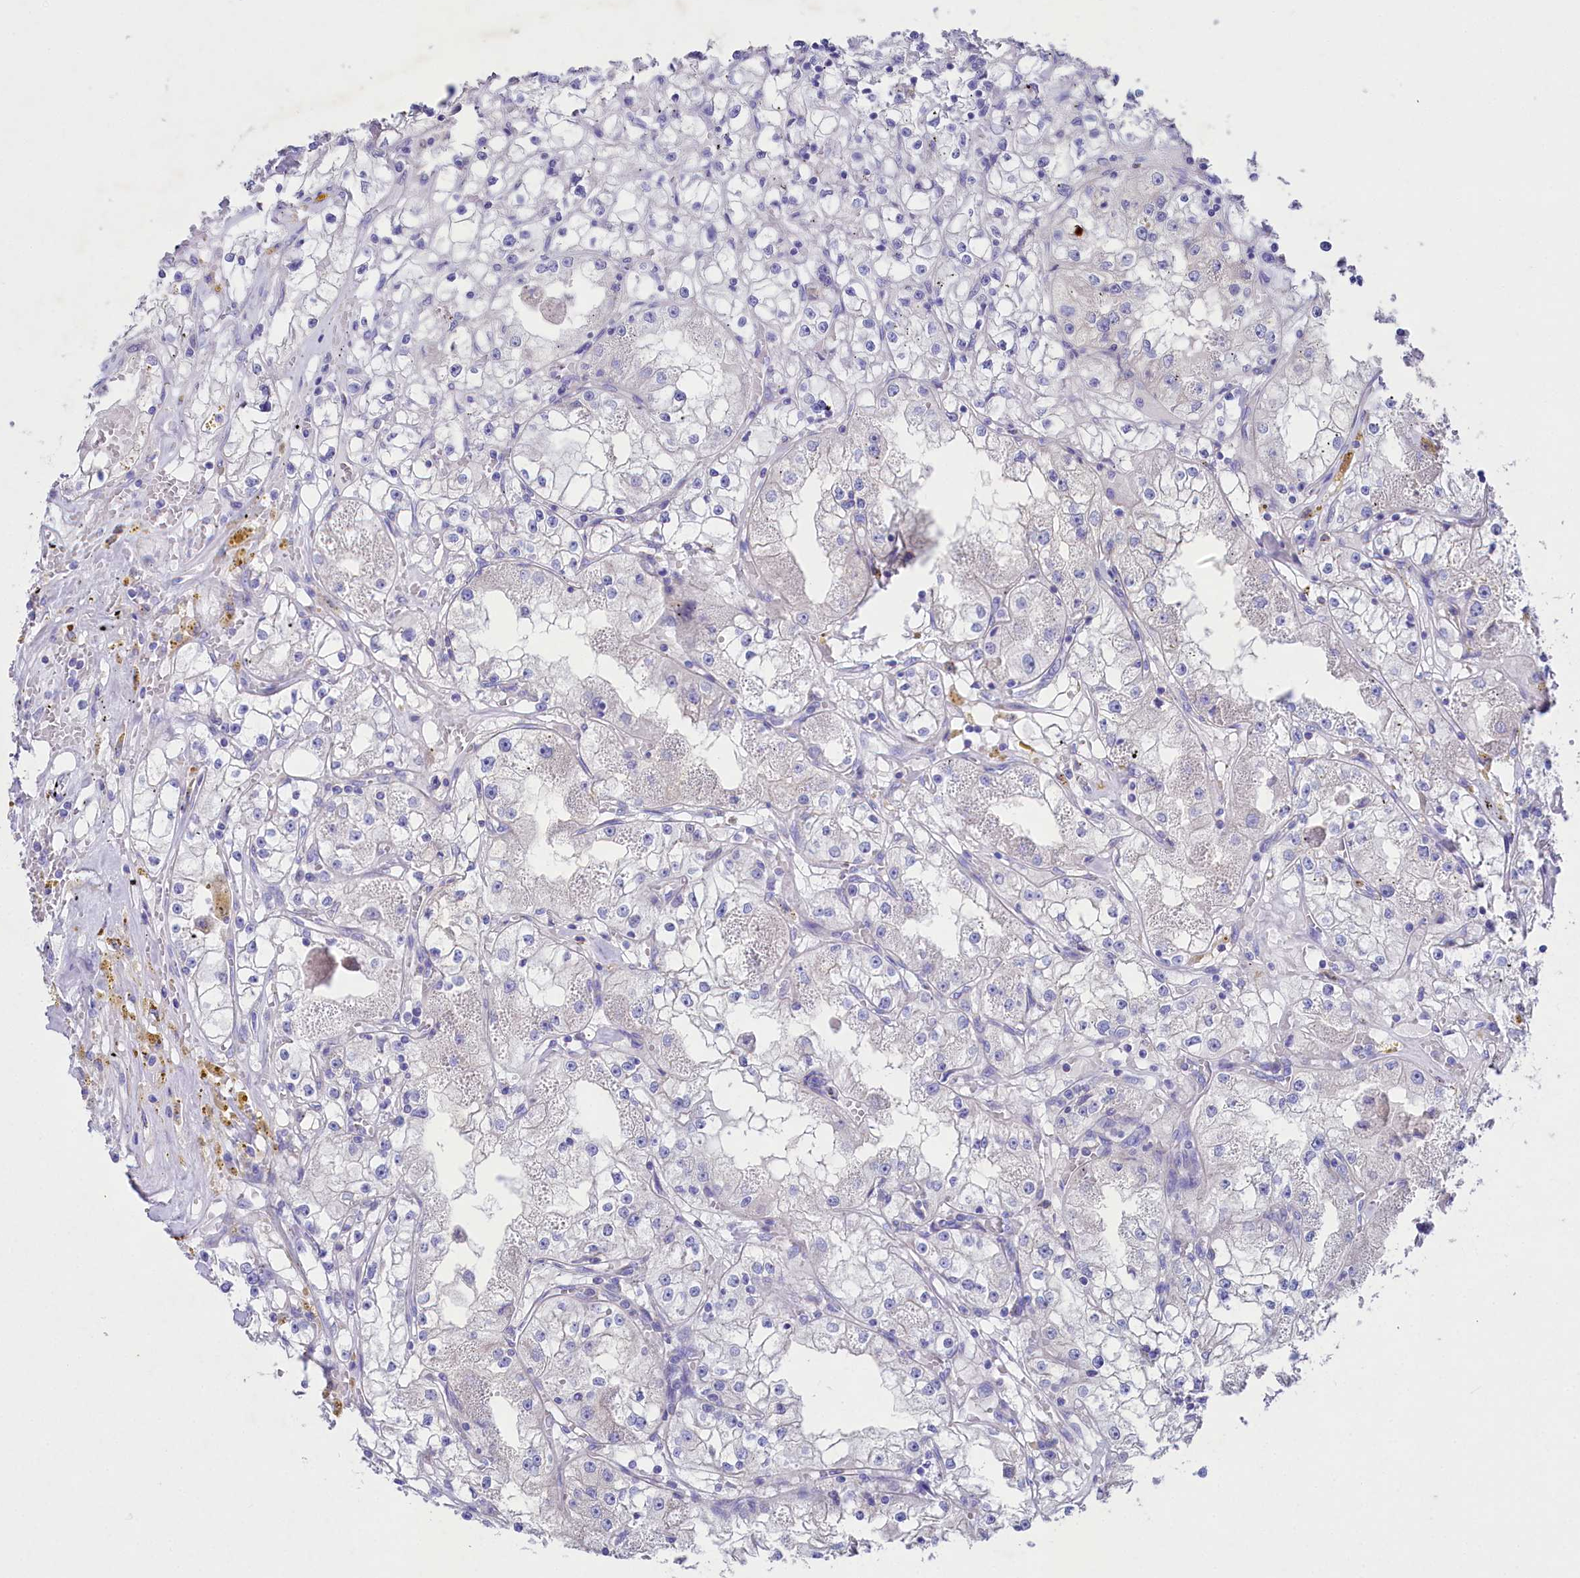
{"staining": {"intensity": "negative", "quantity": "none", "location": "none"}, "tissue": "renal cancer", "cell_type": "Tumor cells", "image_type": "cancer", "snomed": [{"axis": "morphology", "description": "Adenocarcinoma, NOS"}, {"axis": "topography", "description": "Kidney"}], "caption": "A high-resolution image shows IHC staining of renal adenocarcinoma, which displays no significant staining in tumor cells.", "gene": "VPS26B", "patient": {"sex": "male", "age": 56}}